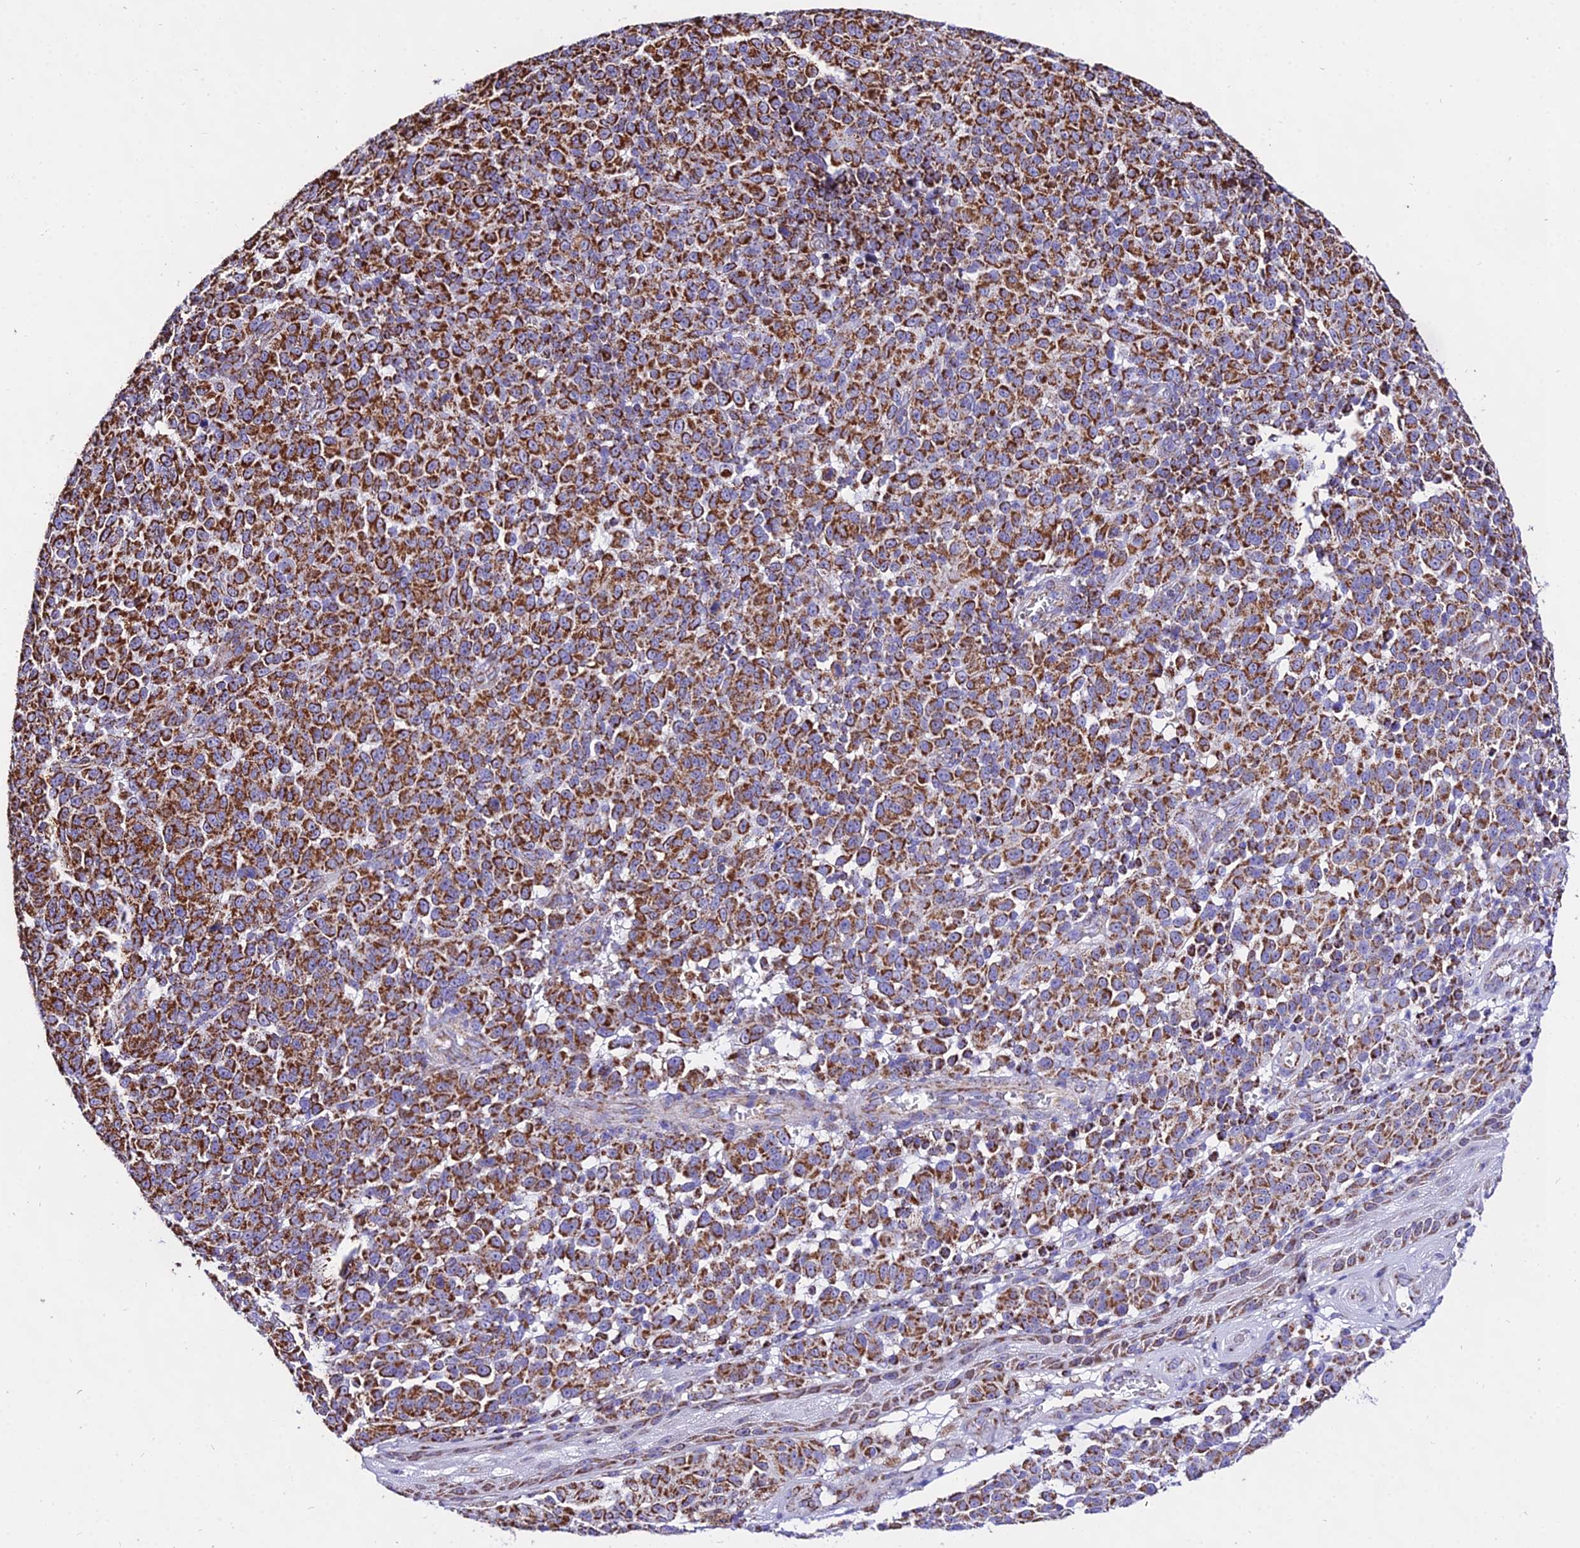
{"staining": {"intensity": "moderate", "quantity": ">75%", "location": "cytoplasmic/membranous"}, "tissue": "melanoma", "cell_type": "Tumor cells", "image_type": "cancer", "snomed": [{"axis": "morphology", "description": "Malignant melanoma, NOS"}, {"axis": "topography", "description": "Skin"}], "caption": "Protein analysis of malignant melanoma tissue demonstrates moderate cytoplasmic/membranous expression in approximately >75% of tumor cells.", "gene": "ATP5PD", "patient": {"sex": "male", "age": 49}}